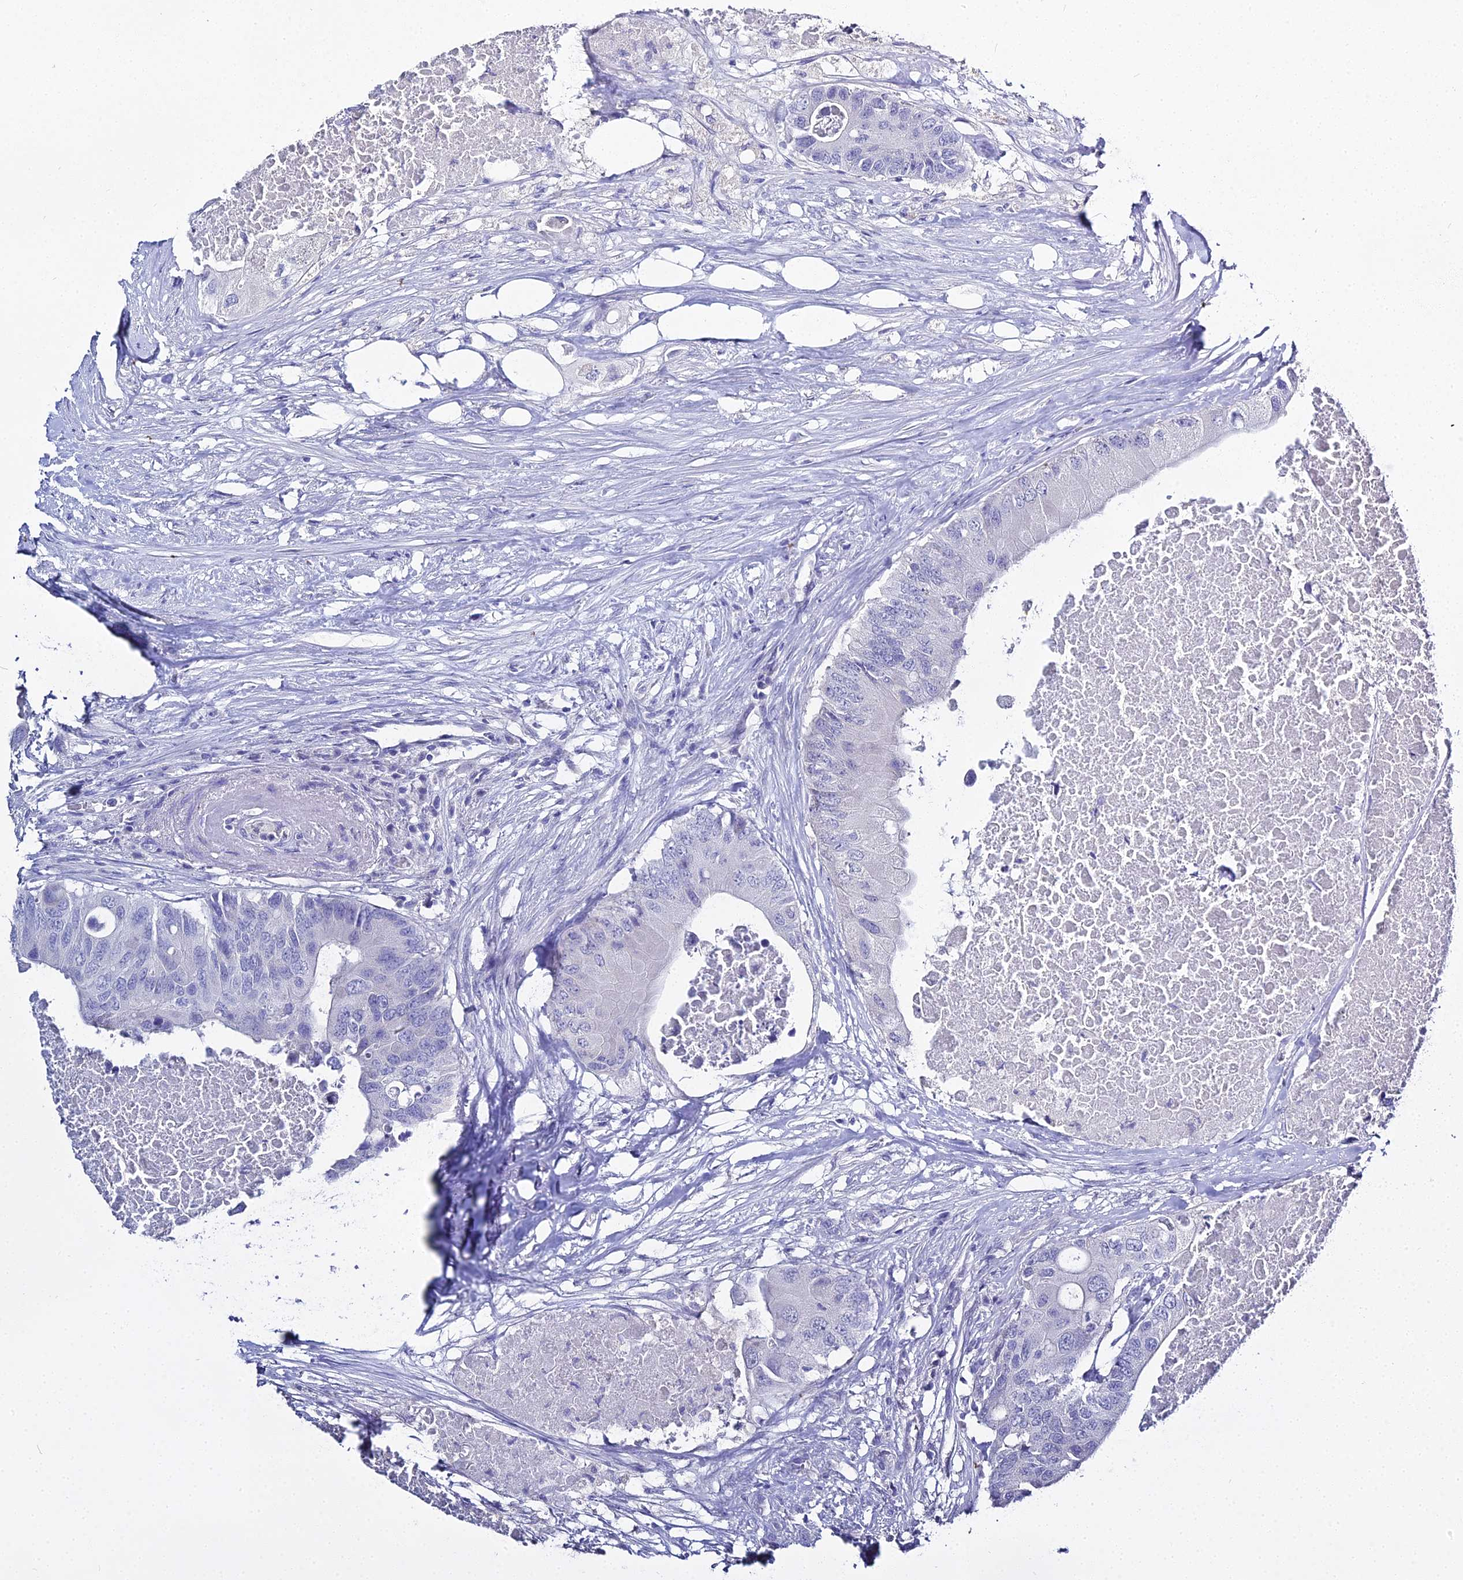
{"staining": {"intensity": "negative", "quantity": "none", "location": "none"}, "tissue": "colorectal cancer", "cell_type": "Tumor cells", "image_type": "cancer", "snomed": [{"axis": "morphology", "description": "Adenocarcinoma, NOS"}, {"axis": "topography", "description": "Colon"}], "caption": "There is no significant staining in tumor cells of adenocarcinoma (colorectal).", "gene": "S100A7", "patient": {"sex": "male", "age": 71}}